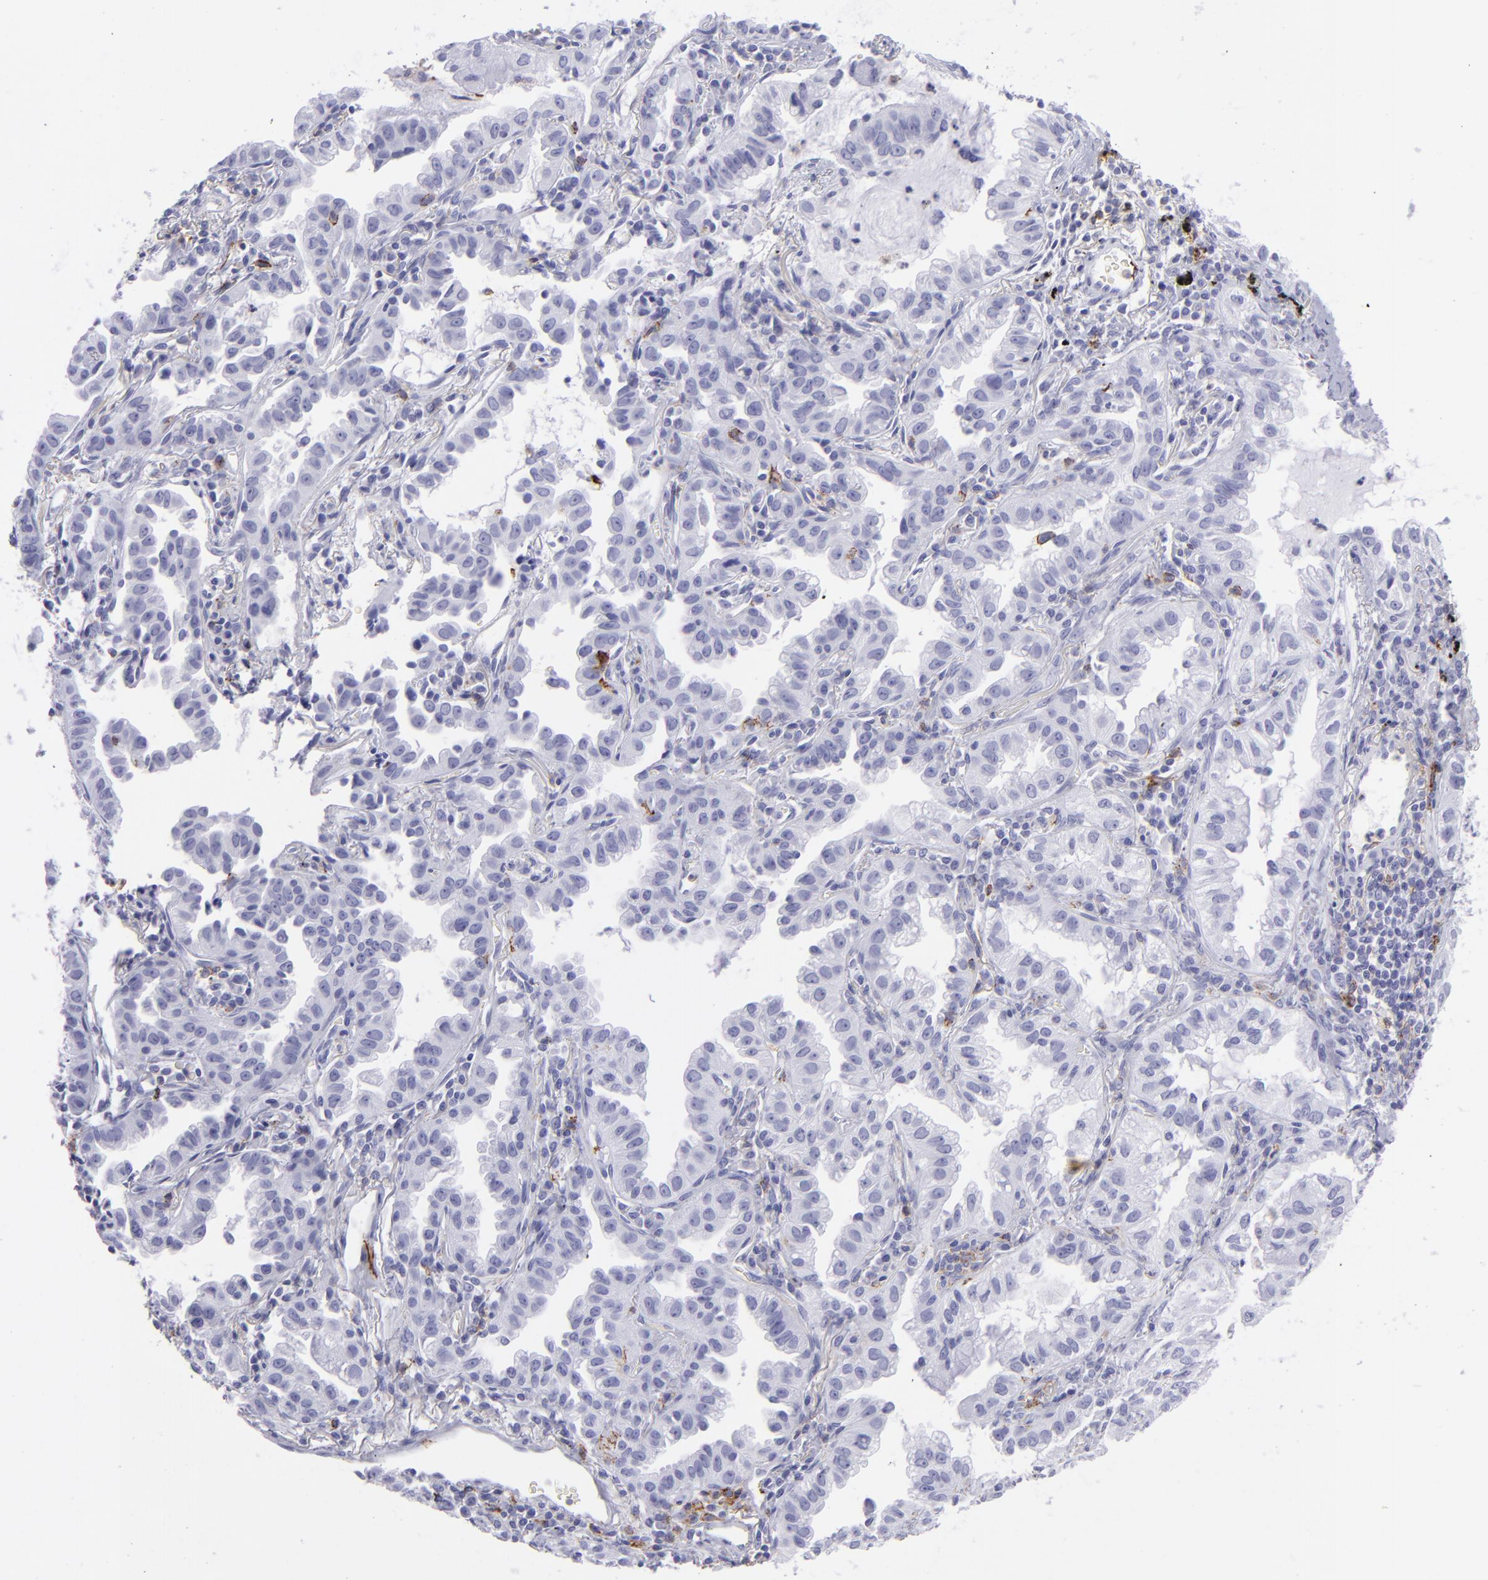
{"staining": {"intensity": "negative", "quantity": "none", "location": "none"}, "tissue": "lung cancer", "cell_type": "Tumor cells", "image_type": "cancer", "snomed": [{"axis": "morphology", "description": "Adenocarcinoma, NOS"}, {"axis": "topography", "description": "Lung"}], "caption": "DAB (3,3'-diaminobenzidine) immunohistochemical staining of human lung cancer exhibits no significant expression in tumor cells. (DAB immunohistochemistry (IHC), high magnification).", "gene": "SELPLG", "patient": {"sex": "female", "age": 50}}